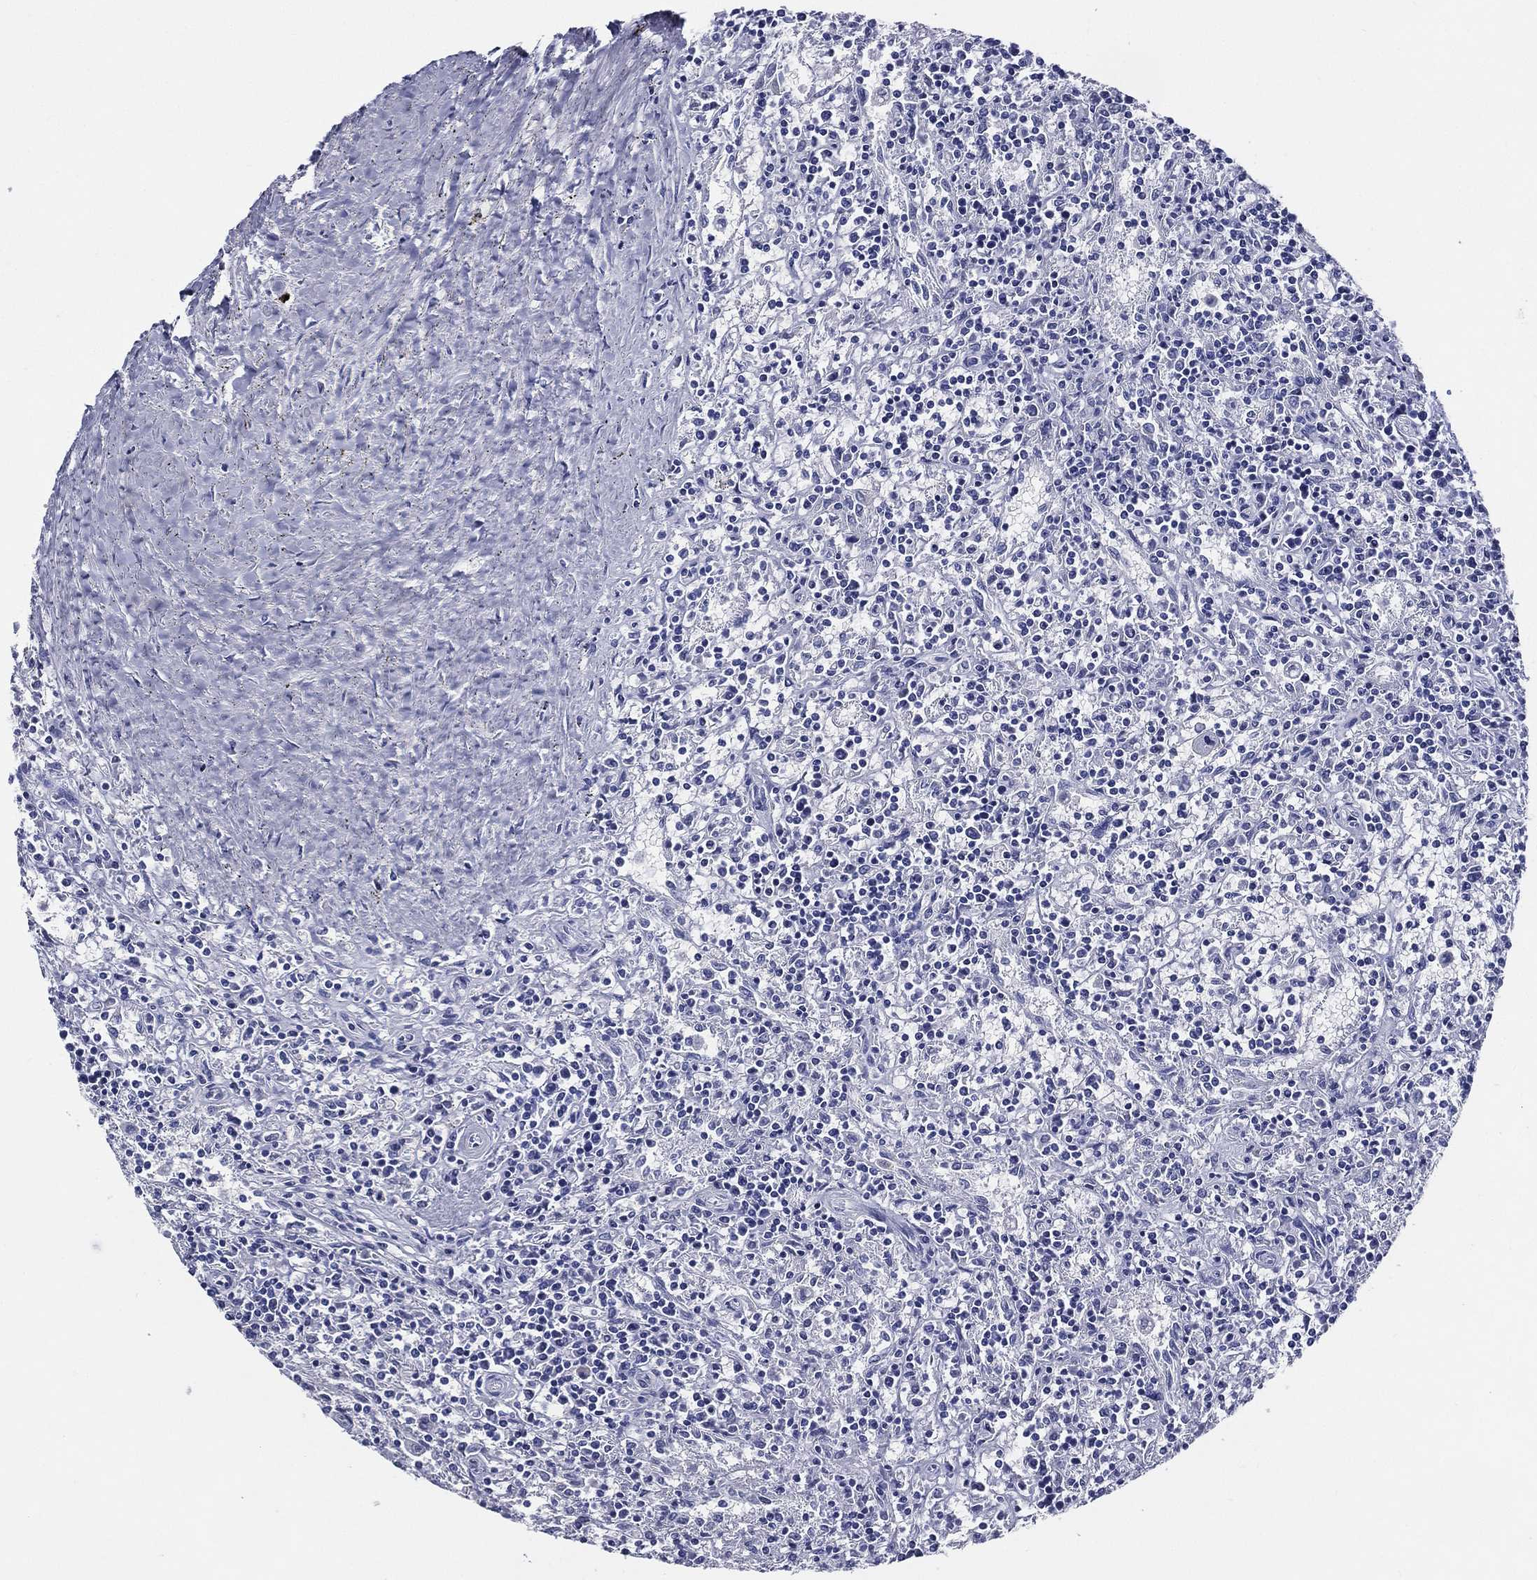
{"staining": {"intensity": "negative", "quantity": "none", "location": "none"}, "tissue": "lymphoma", "cell_type": "Tumor cells", "image_type": "cancer", "snomed": [{"axis": "morphology", "description": "Malignant lymphoma, non-Hodgkin's type, Low grade"}, {"axis": "topography", "description": "Spleen"}], "caption": "Tumor cells show no significant staining in lymphoma.", "gene": "ACE2", "patient": {"sex": "male", "age": 62}}